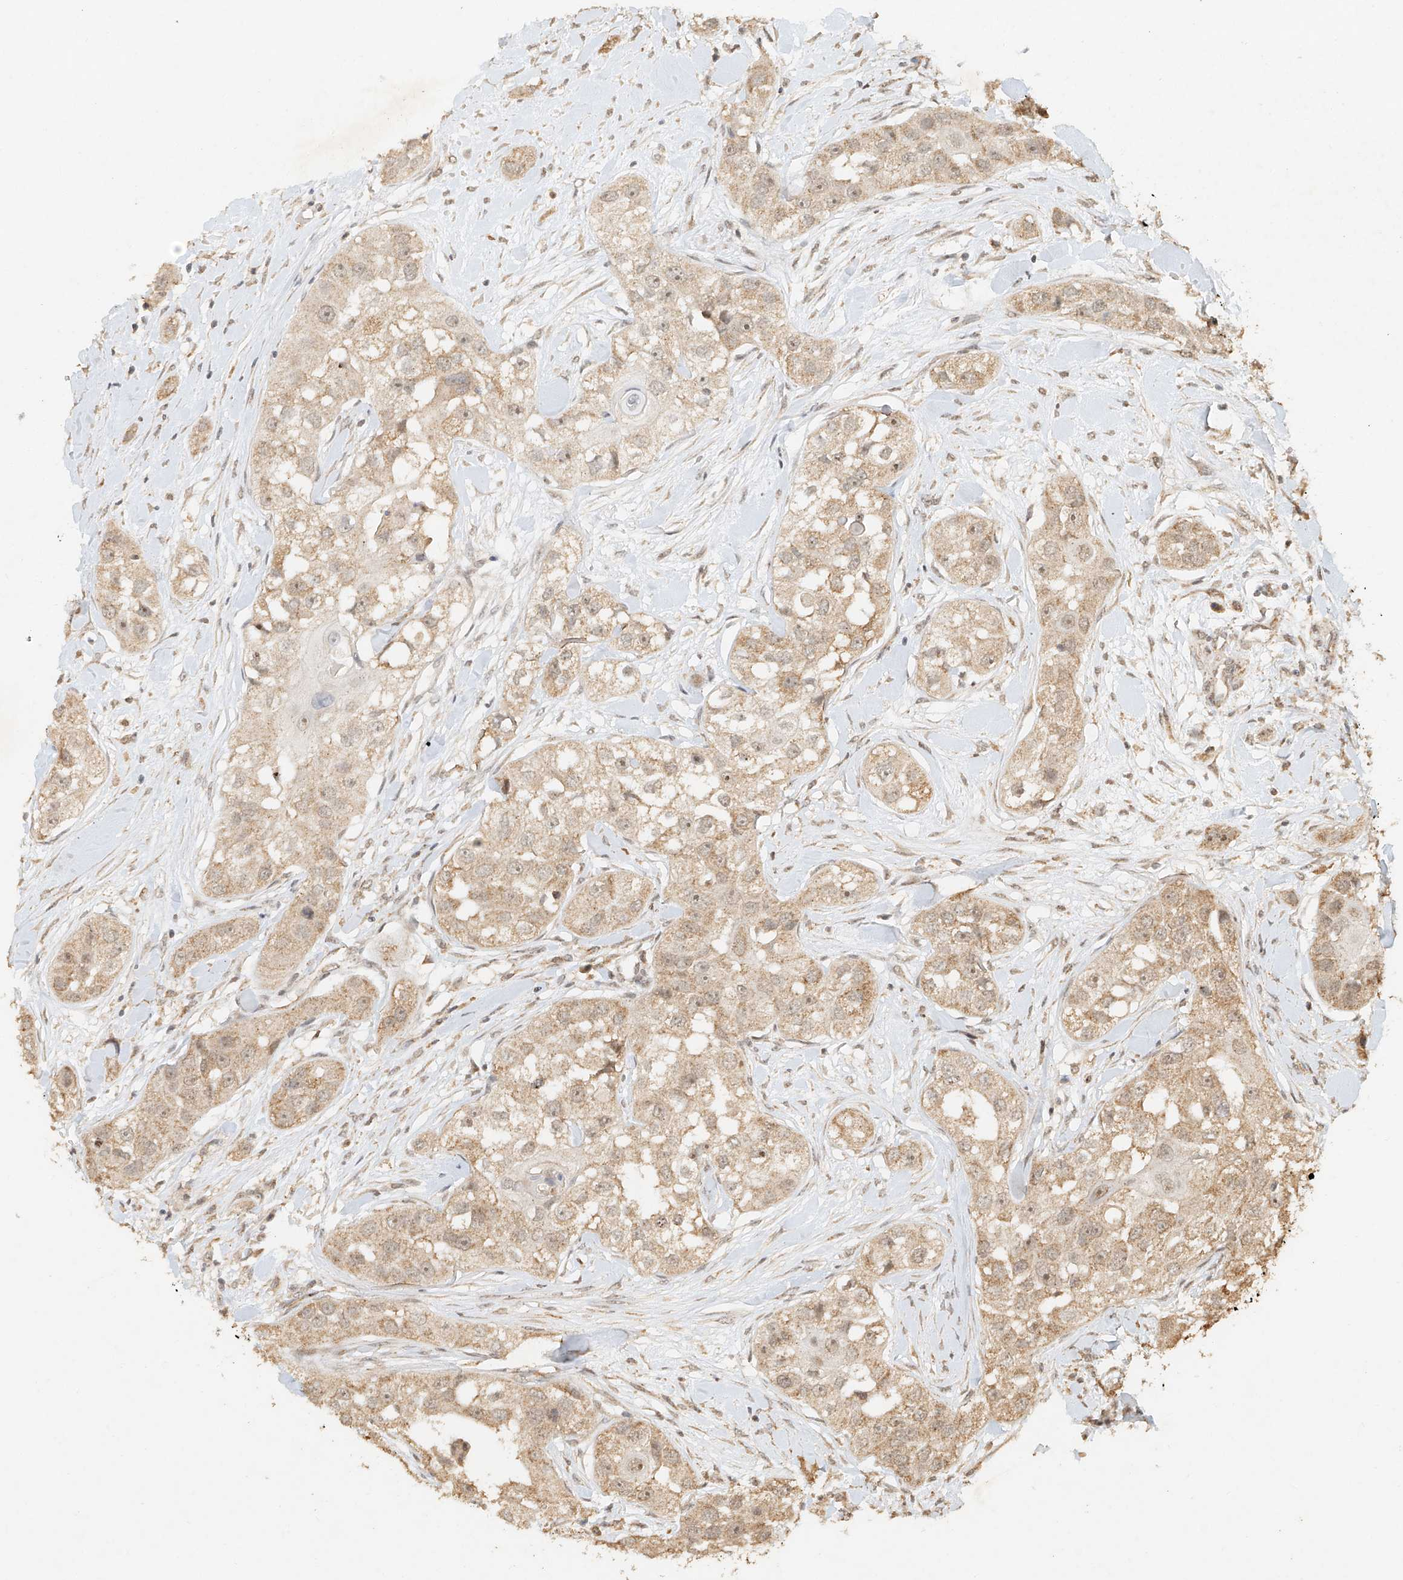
{"staining": {"intensity": "weak", "quantity": ">75%", "location": "cytoplasmic/membranous,nuclear"}, "tissue": "head and neck cancer", "cell_type": "Tumor cells", "image_type": "cancer", "snomed": [{"axis": "morphology", "description": "Normal tissue, NOS"}, {"axis": "morphology", "description": "Squamous cell carcinoma, NOS"}, {"axis": "topography", "description": "Skeletal muscle"}, {"axis": "topography", "description": "Head-Neck"}], "caption": "This histopathology image demonstrates IHC staining of head and neck cancer, with low weak cytoplasmic/membranous and nuclear expression in approximately >75% of tumor cells.", "gene": "CXorf58", "patient": {"sex": "male", "age": 51}}